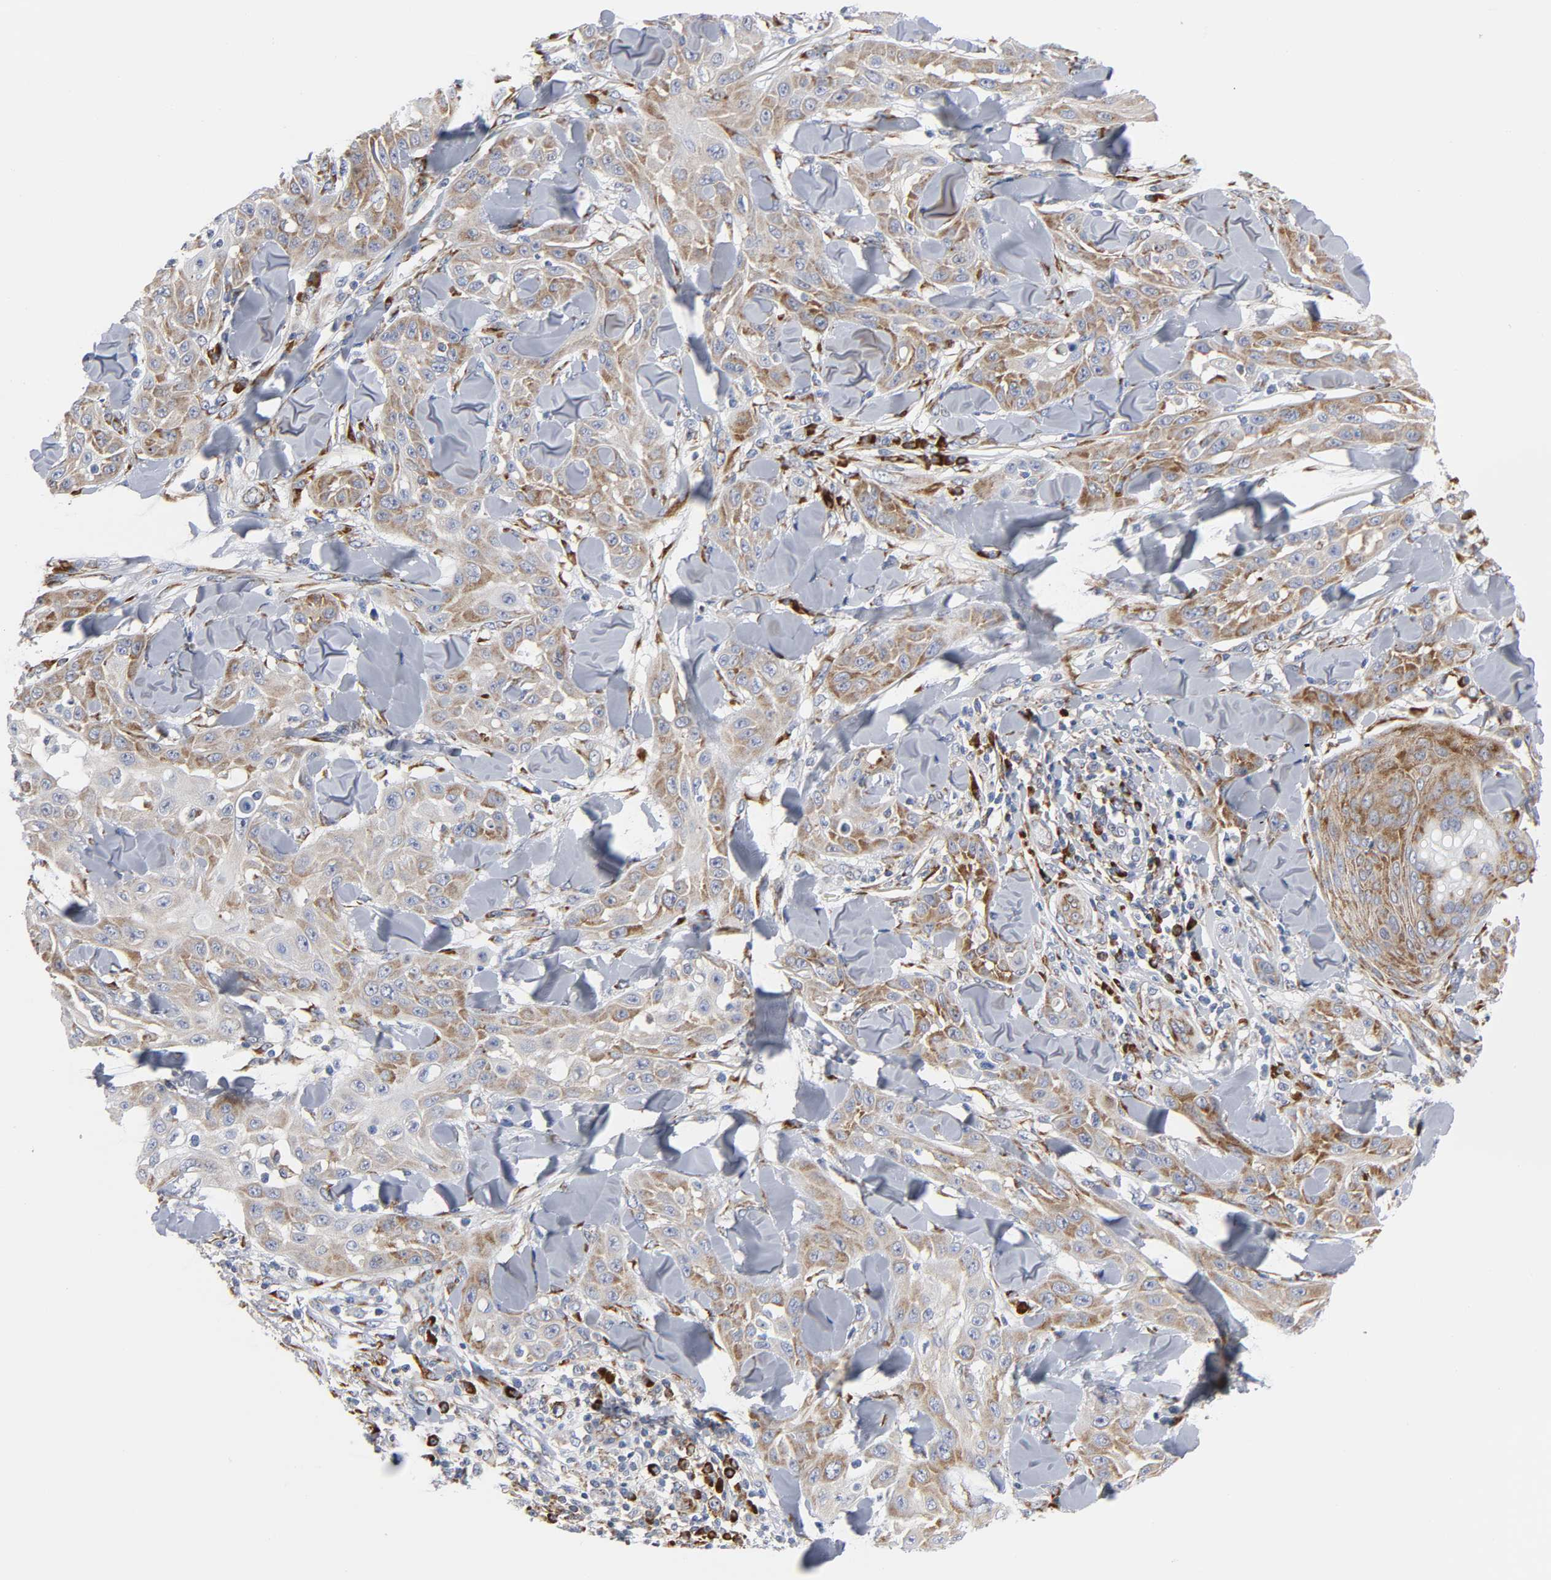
{"staining": {"intensity": "moderate", "quantity": ">75%", "location": "cytoplasmic/membranous"}, "tissue": "skin cancer", "cell_type": "Tumor cells", "image_type": "cancer", "snomed": [{"axis": "morphology", "description": "Squamous cell carcinoma, NOS"}, {"axis": "topography", "description": "Skin"}], "caption": "Tumor cells display moderate cytoplasmic/membranous staining in about >75% of cells in skin squamous cell carcinoma. The staining is performed using DAB (3,3'-diaminobenzidine) brown chromogen to label protein expression. The nuclei are counter-stained blue using hematoxylin.", "gene": "REL", "patient": {"sex": "male", "age": 24}}